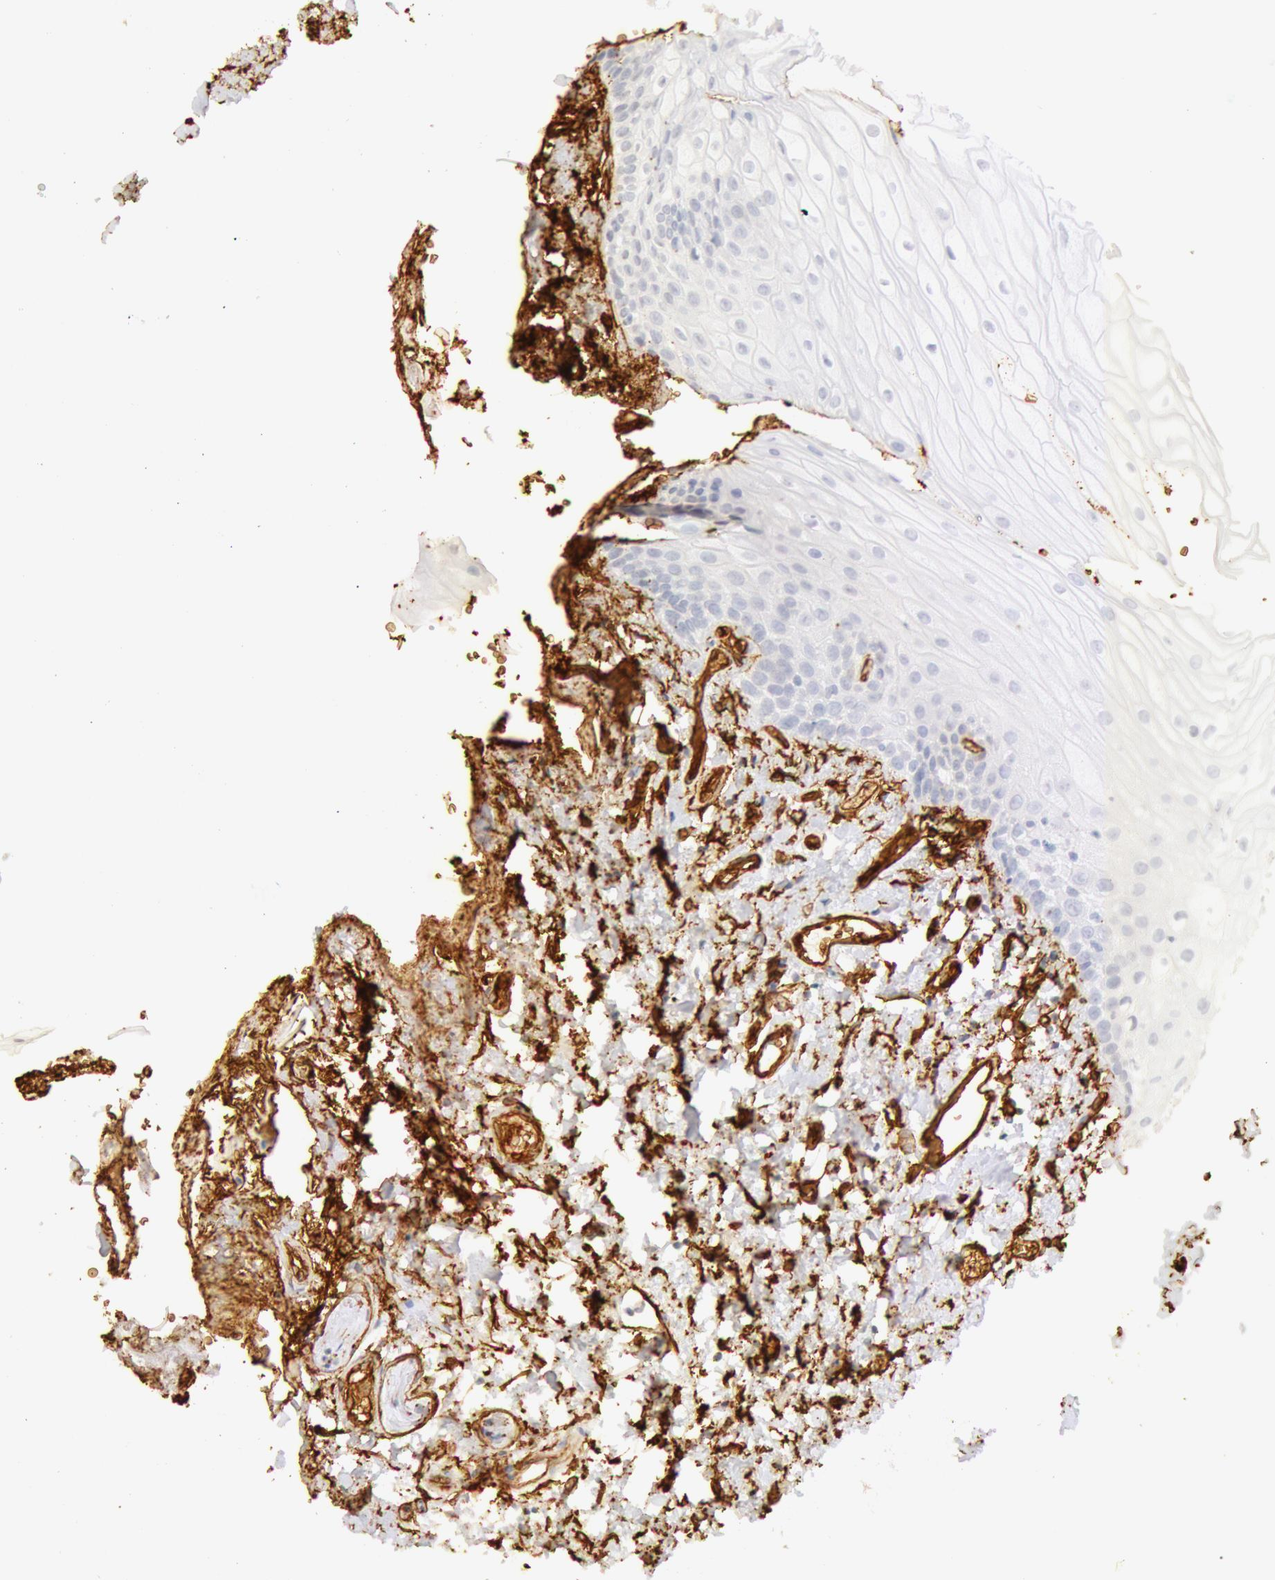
{"staining": {"intensity": "negative", "quantity": "none", "location": "none"}, "tissue": "oral mucosa", "cell_type": "Squamous epithelial cells", "image_type": "normal", "snomed": [{"axis": "morphology", "description": "Normal tissue, NOS"}, {"axis": "topography", "description": "Oral tissue"}], "caption": "Immunohistochemistry micrograph of benign oral mucosa: oral mucosa stained with DAB displays no significant protein expression in squamous epithelial cells. (DAB (3,3'-diaminobenzidine) immunohistochemistry (IHC) visualized using brightfield microscopy, high magnification).", "gene": "AQP1", "patient": {"sex": "male", "age": 52}}